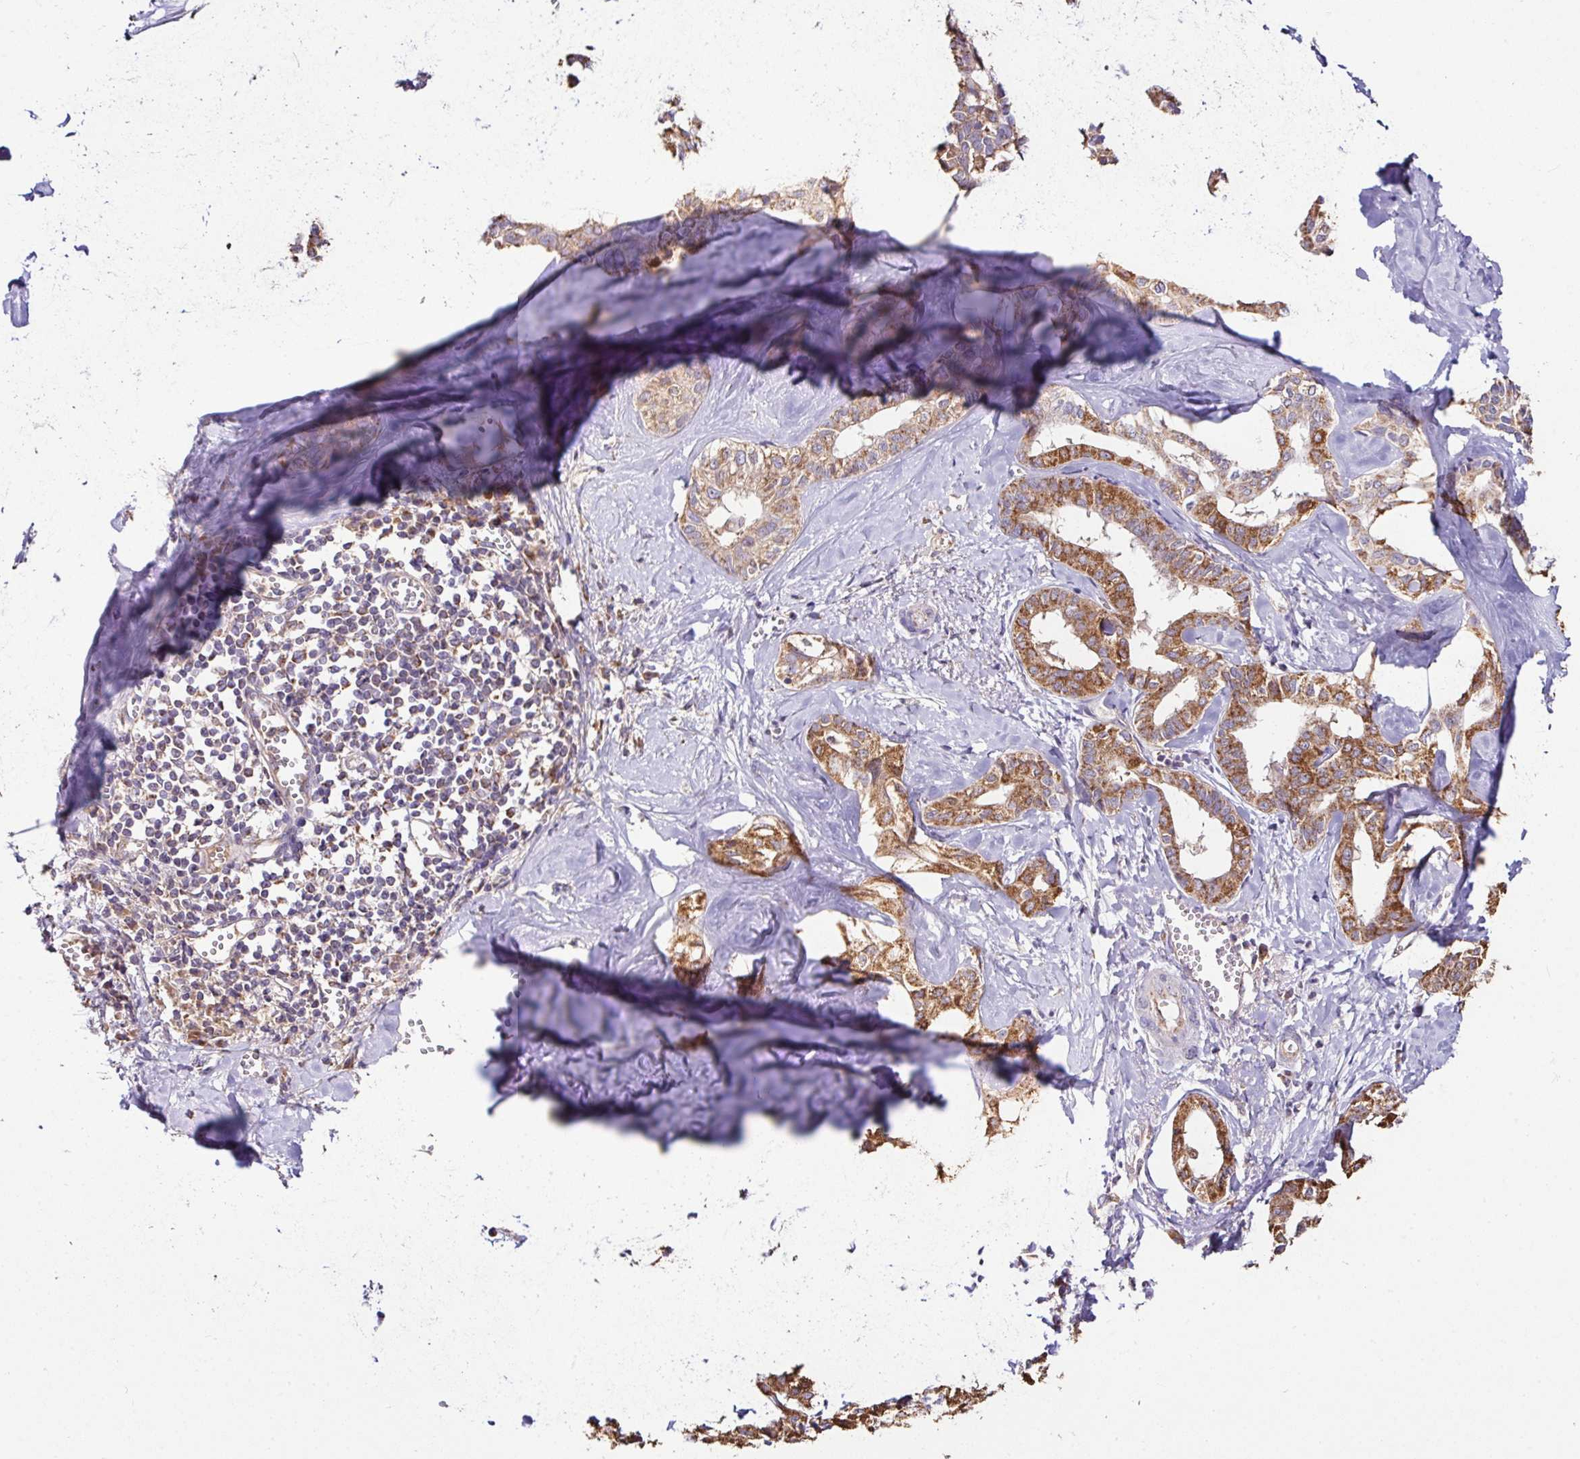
{"staining": {"intensity": "moderate", "quantity": ">75%", "location": "cytoplasmic/membranous"}, "tissue": "liver cancer", "cell_type": "Tumor cells", "image_type": "cancer", "snomed": [{"axis": "morphology", "description": "Cholangiocarcinoma"}, {"axis": "topography", "description": "Liver"}], "caption": "Moderate cytoplasmic/membranous staining for a protein is identified in about >75% of tumor cells of cholangiocarcinoma (liver) using immunohistochemistry.", "gene": "CPD", "patient": {"sex": "female", "age": 77}}